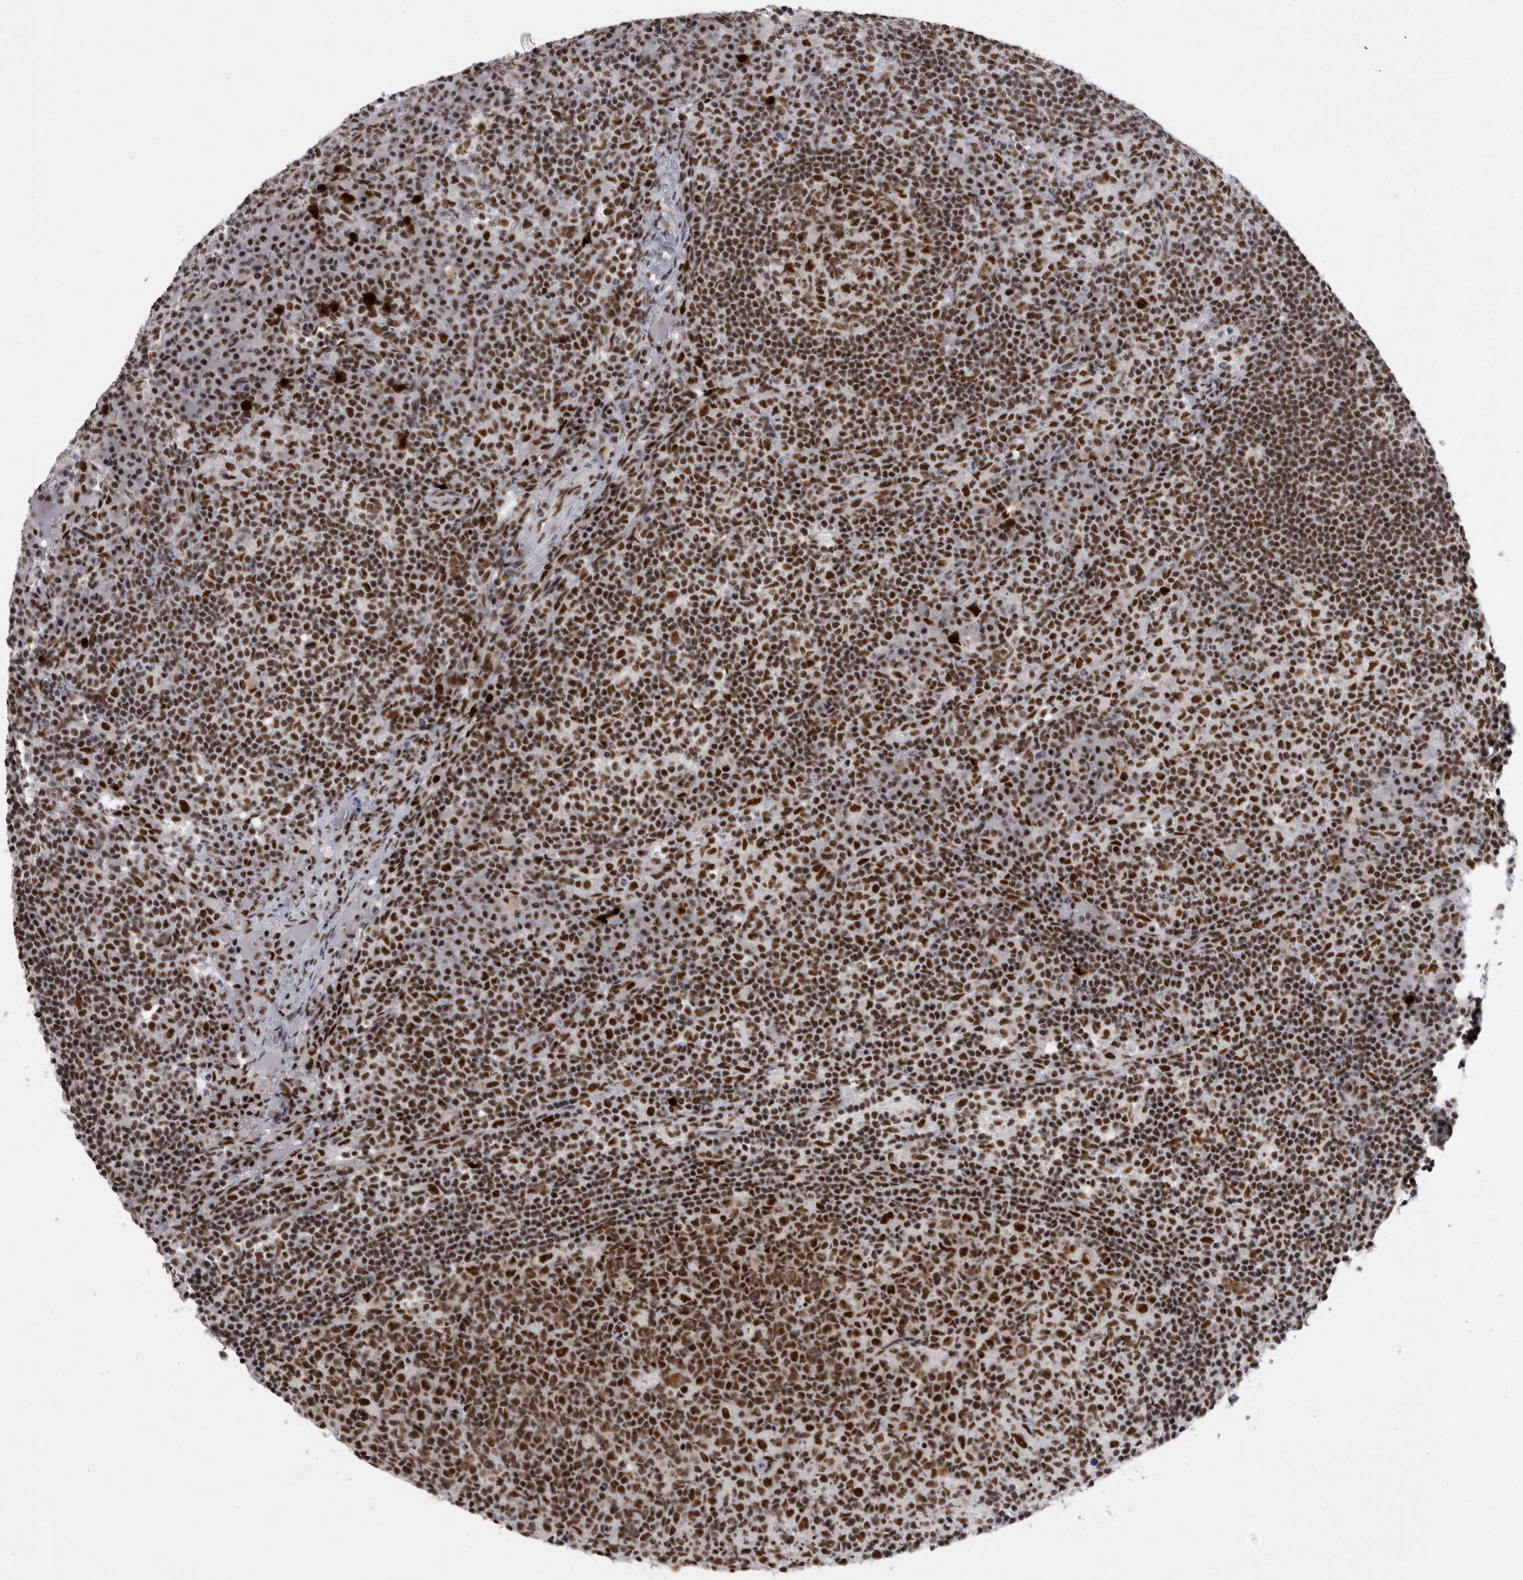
{"staining": {"intensity": "strong", "quantity": ">75%", "location": "nuclear"}, "tissue": "lymph node", "cell_type": "Germinal center cells", "image_type": "normal", "snomed": [{"axis": "morphology", "description": "Normal tissue, NOS"}, {"axis": "morphology", "description": "Inflammation, NOS"}, {"axis": "topography", "description": "Lymph node"}], "caption": "Immunohistochemistry (IHC) (DAB (3,3'-diaminobenzidine)) staining of unremarkable human lymph node exhibits strong nuclear protein staining in approximately >75% of germinal center cells.", "gene": "SNRNP40", "patient": {"sex": "male", "age": 55}}